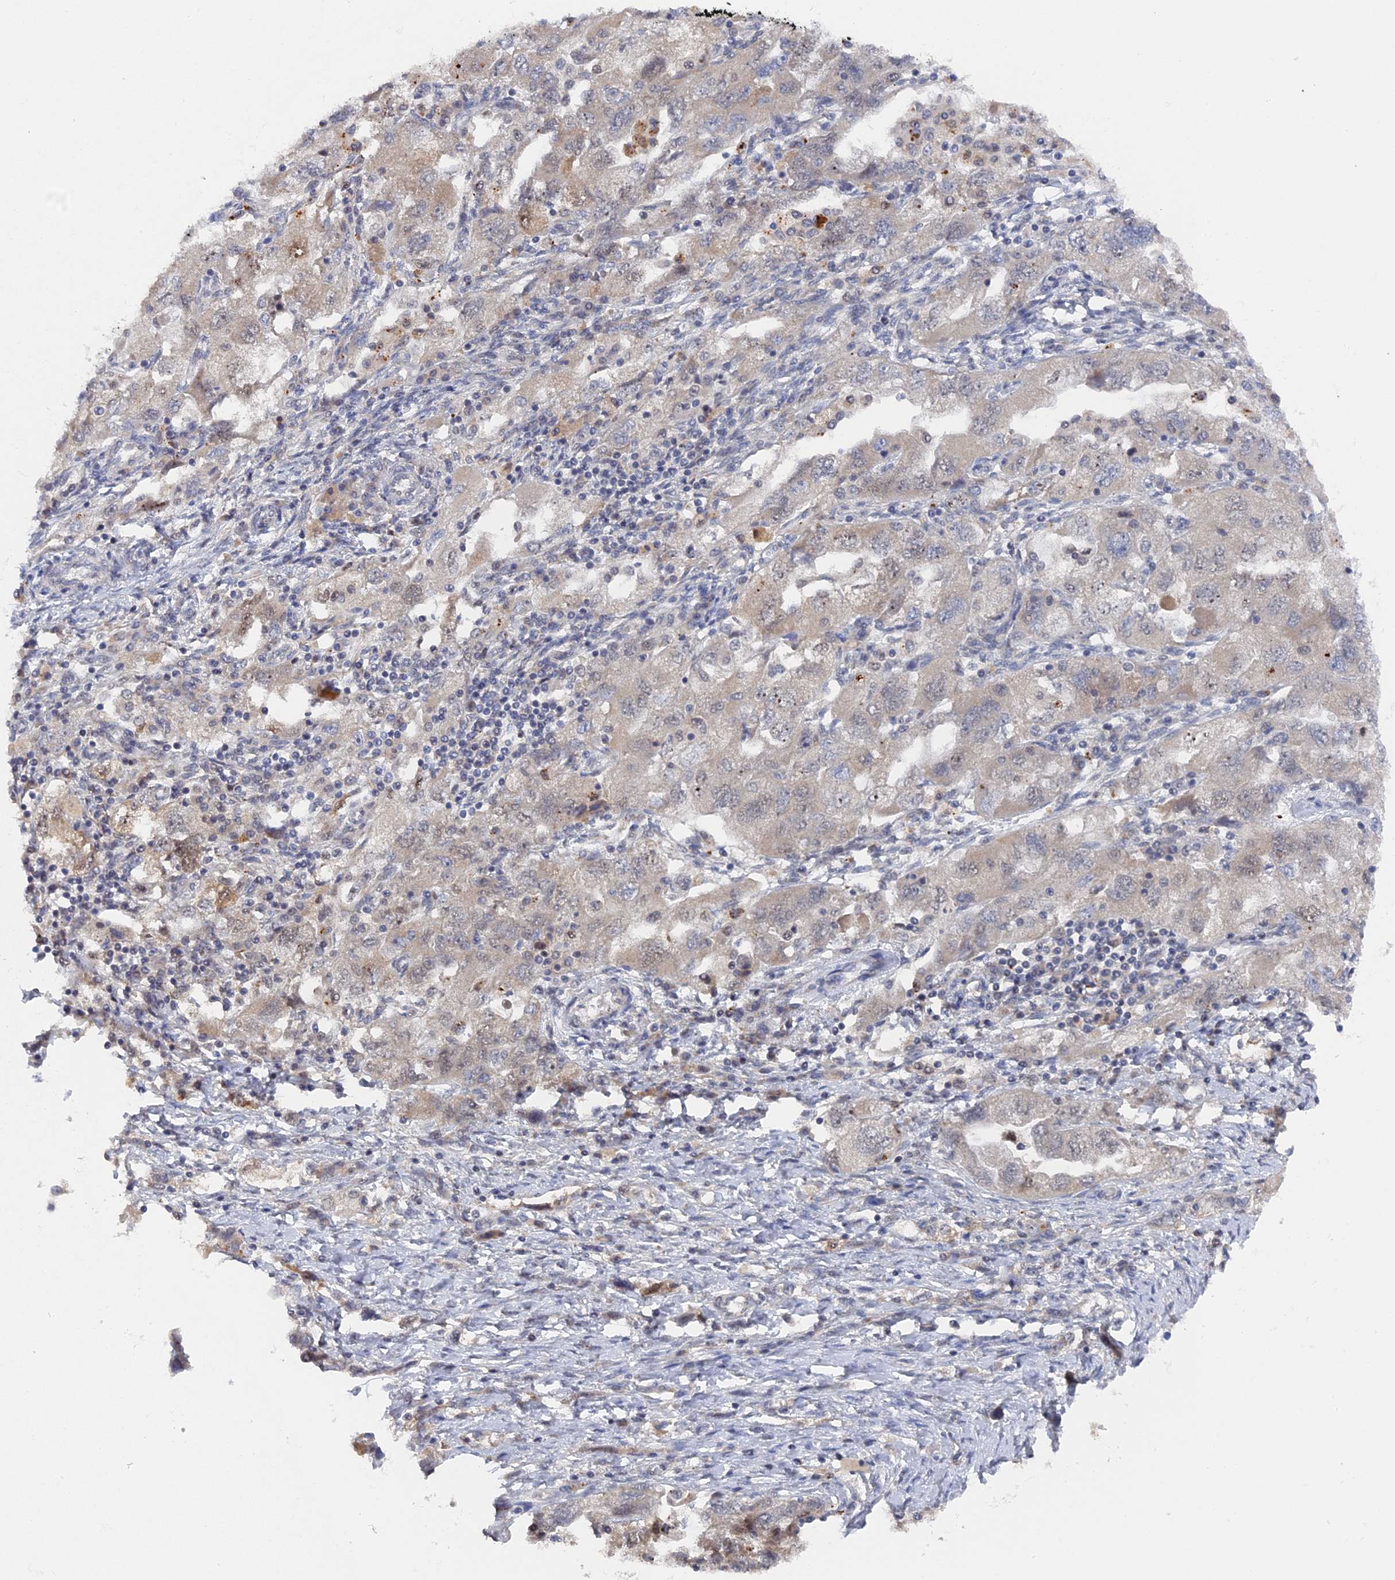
{"staining": {"intensity": "moderate", "quantity": "<25%", "location": "nuclear"}, "tissue": "ovarian cancer", "cell_type": "Tumor cells", "image_type": "cancer", "snomed": [{"axis": "morphology", "description": "Carcinoma, NOS"}, {"axis": "morphology", "description": "Cystadenocarcinoma, serous, NOS"}, {"axis": "topography", "description": "Ovary"}], "caption": "IHC photomicrograph of neoplastic tissue: ovarian cancer (serous cystadenocarcinoma) stained using IHC shows low levels of moderate protein expression localized specifically in the nuclear of tumor cells, appearing as a nuclear brown color.", "gene": "MIGA2", "patient": {"sex": "female", "age": 69}}